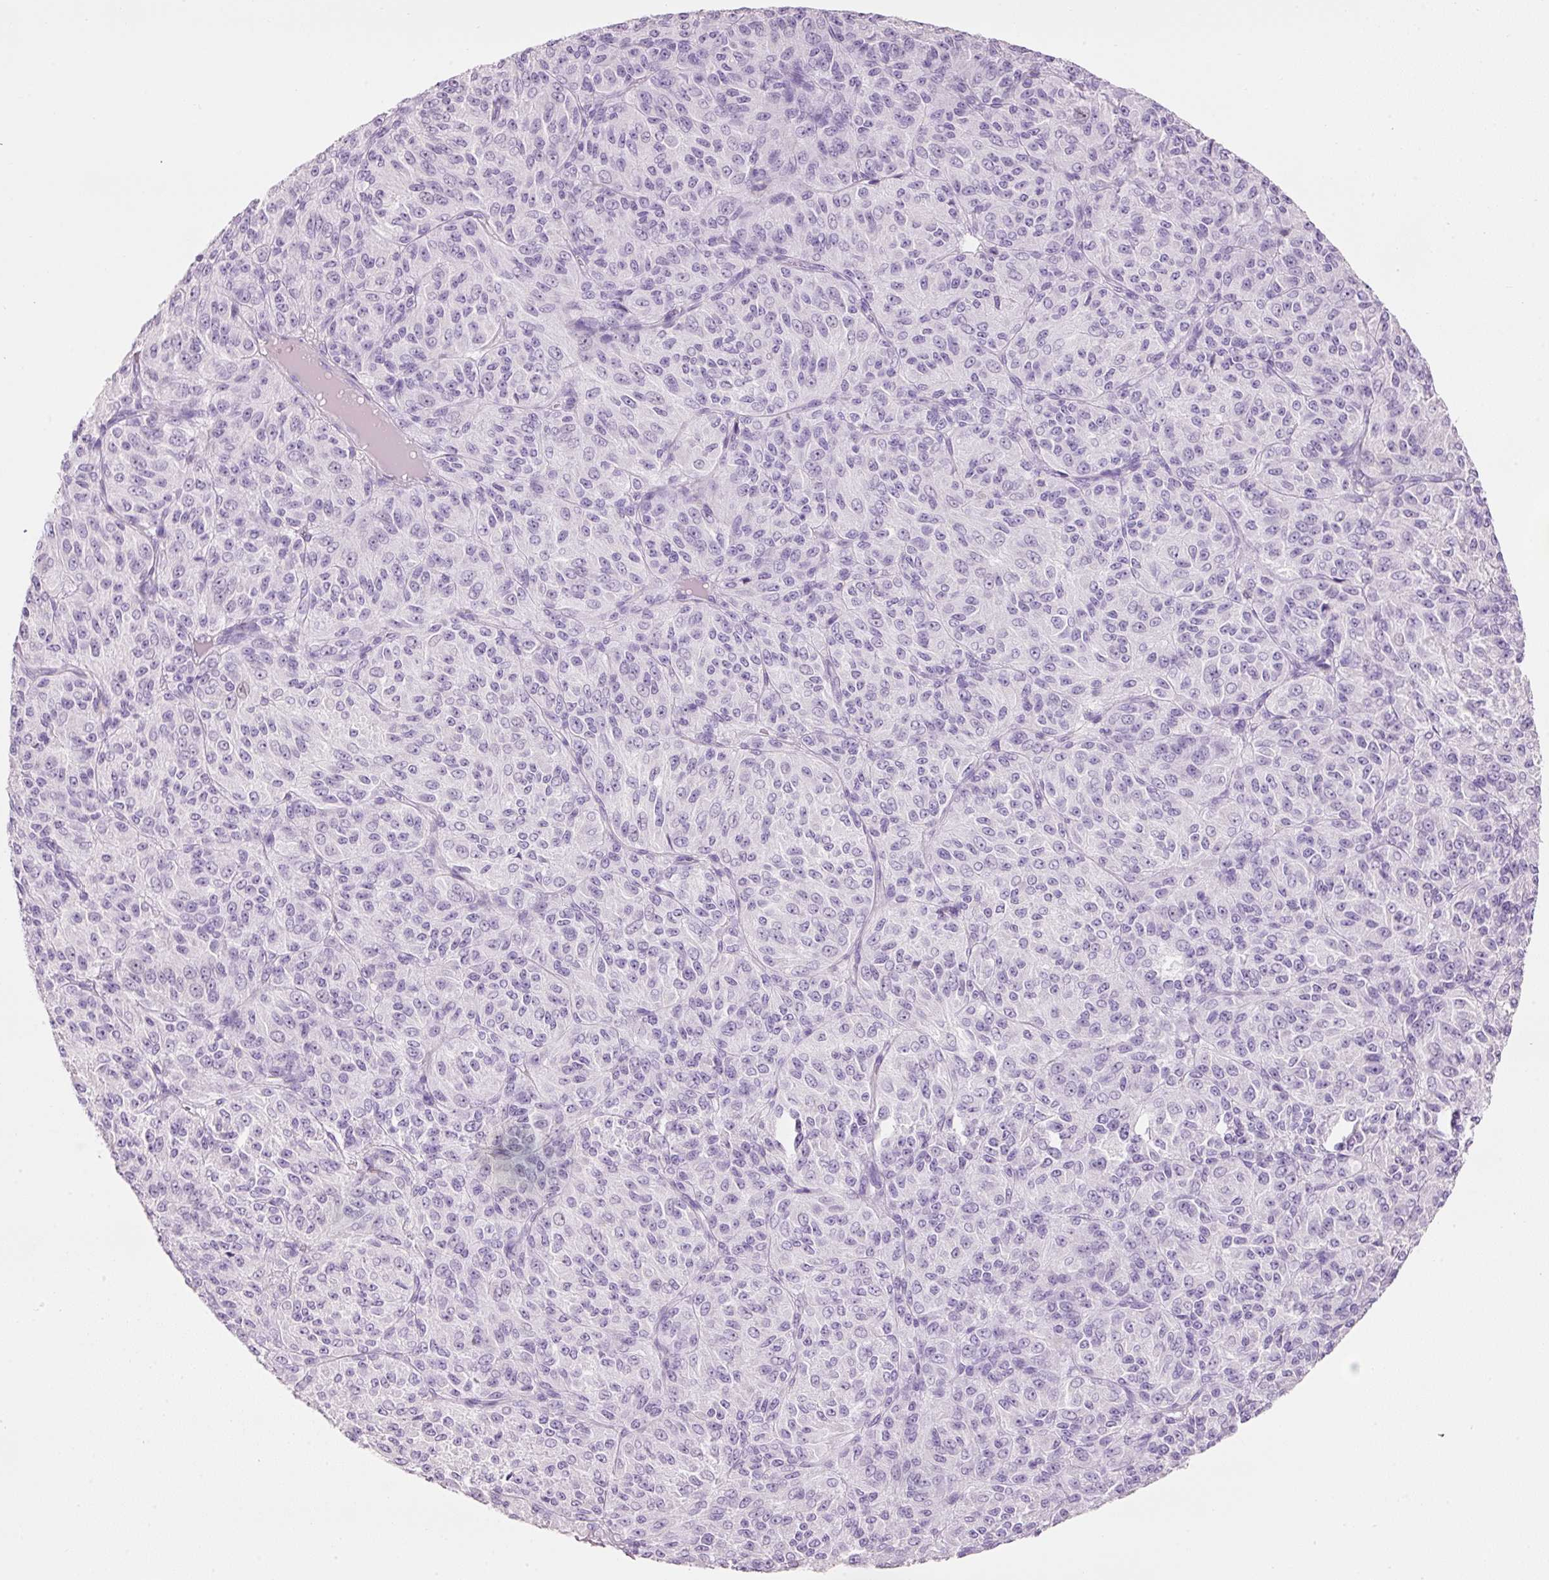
{"staining": {"intensity": "negative", "quantity": "none", "location": "none"}, "tissue": "melanoma", "cell_type": "Tumor cells", "image_type": "cancer", "snomed": [{"axis": "morphology", "description": "Malignant melanoma, Metastatic site"}, {"axis": "topography", "description": "Brain"}], "caption": "Immunohistochemistry histopathology image of human malignant melanoma (metastatic site) stained for a protein (brown), which displays no expression in tumor cells.", "gene": "MFAP4", "patient": {"sex": "female", "age": 56}}